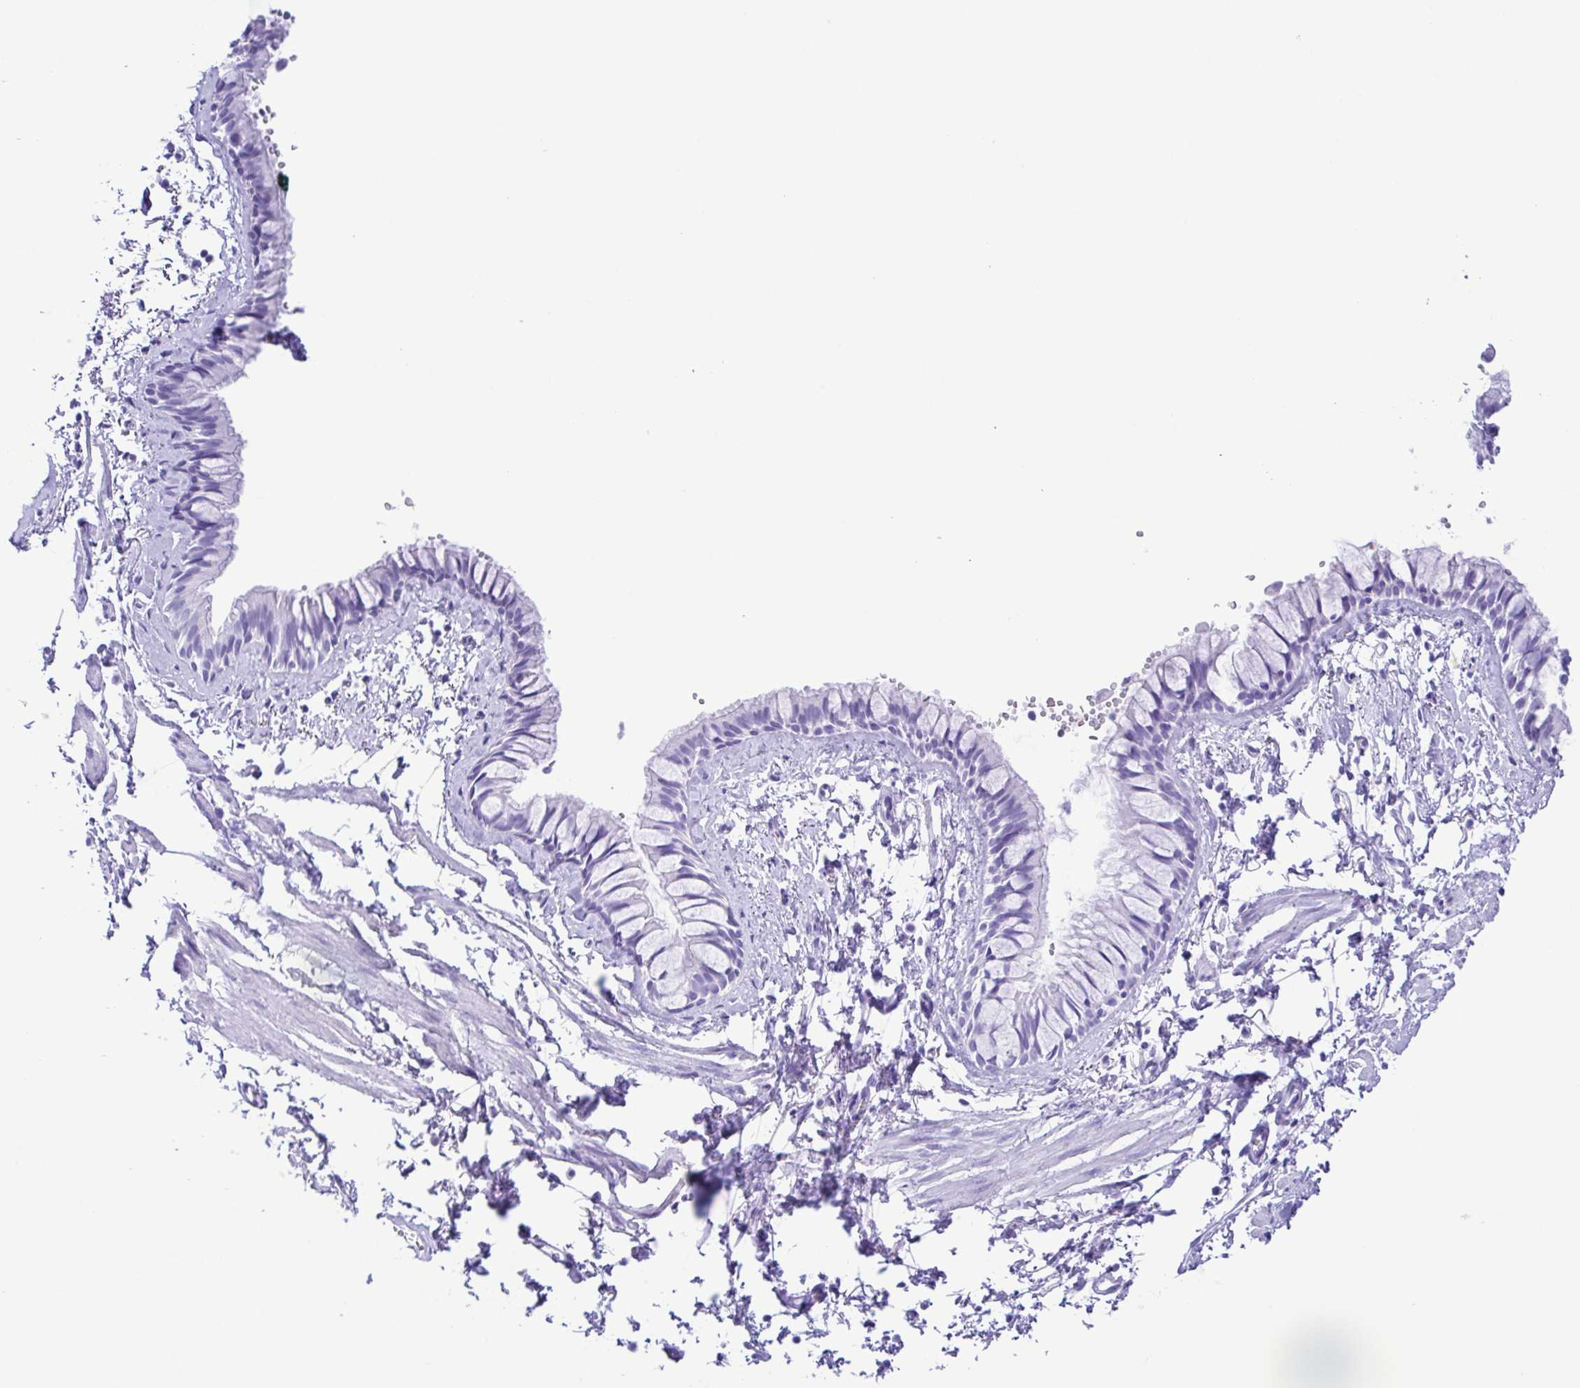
{"staining": {"intensity": "negative", "quantity": "none", "location": "none"}, "tissue": "bronchus", "cell_type": "Respiratory epithelial cells", "image_type": "normal", "snomed": [{"axis": "morphology", "description": "Normal tissue, NOS"}, {"axis": "topography", "description": "Bronchus"}], "caption": "High magnification brightfield microscopy of normal bronchus stained with DAB (3,3'-diaminobenzidine) (brown) and counterstained with hematoxylin (blue): respiratory epithelial cells show no significant expression. The staining was performed using DAB (3,3'-diaminobenzidine) to visualize the protein expression in brown, while the nuclei were stained in blue with hematoxylin (Magnification: 20x).", "gene": "ERP27", "patient": {"sex": "female", "age": 59}}